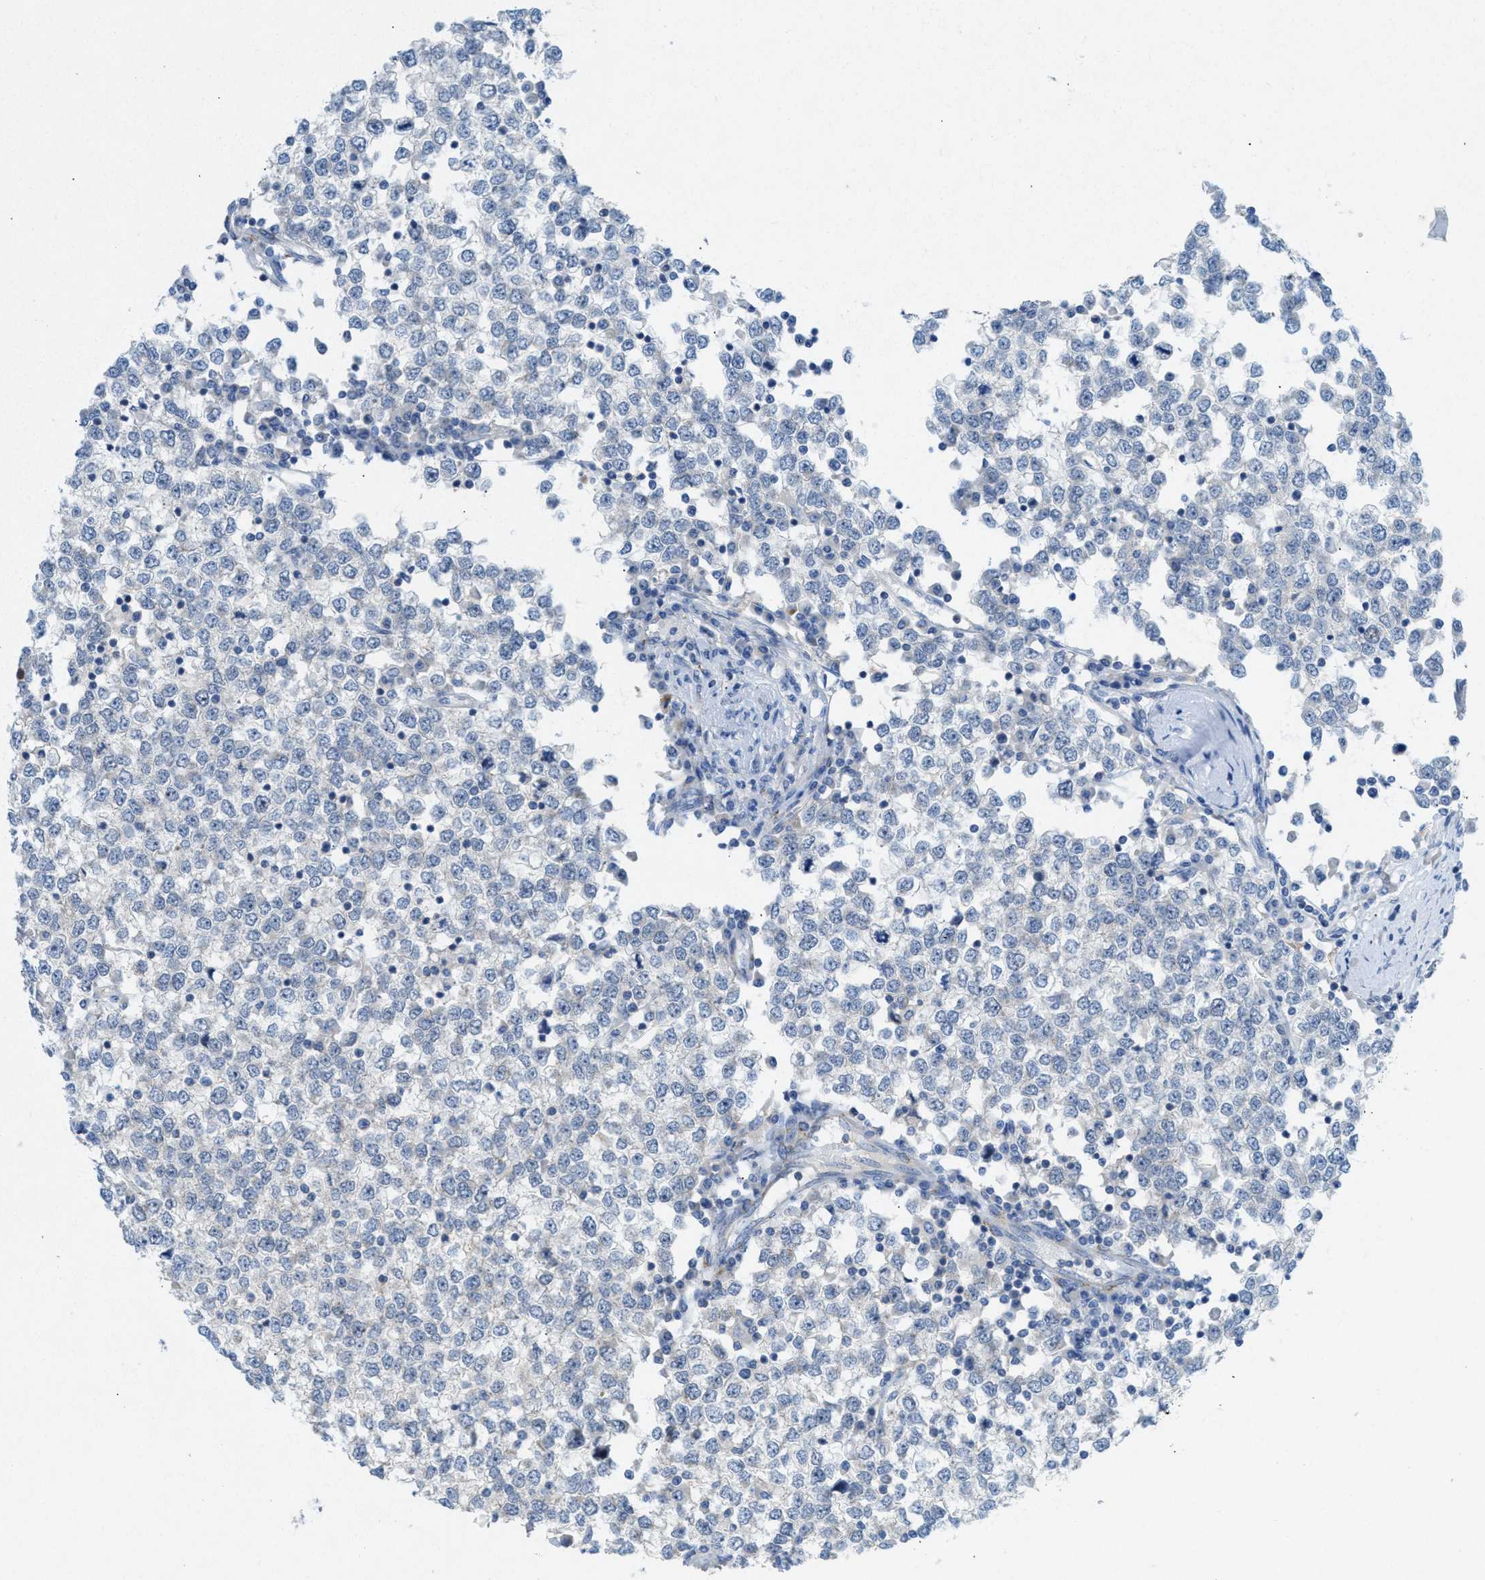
{"staining": {"intensity": "negative", "quantity": "none", "location": "none"}, "tissue": "testis cancer", "cell_type": "Tumor cells", "image_type": "cancer", "snomed": [{"axis": "morphology", "description": "Seminoma, NOS"}, {"axis": "topography", "description": "Testis"}], "caption": "This is a image of IHC staining of seminoma (testis), which shows no positivity in tumor cells.", "gene": "CMTM1", "patient": {"sex": "male", "age": 65}}